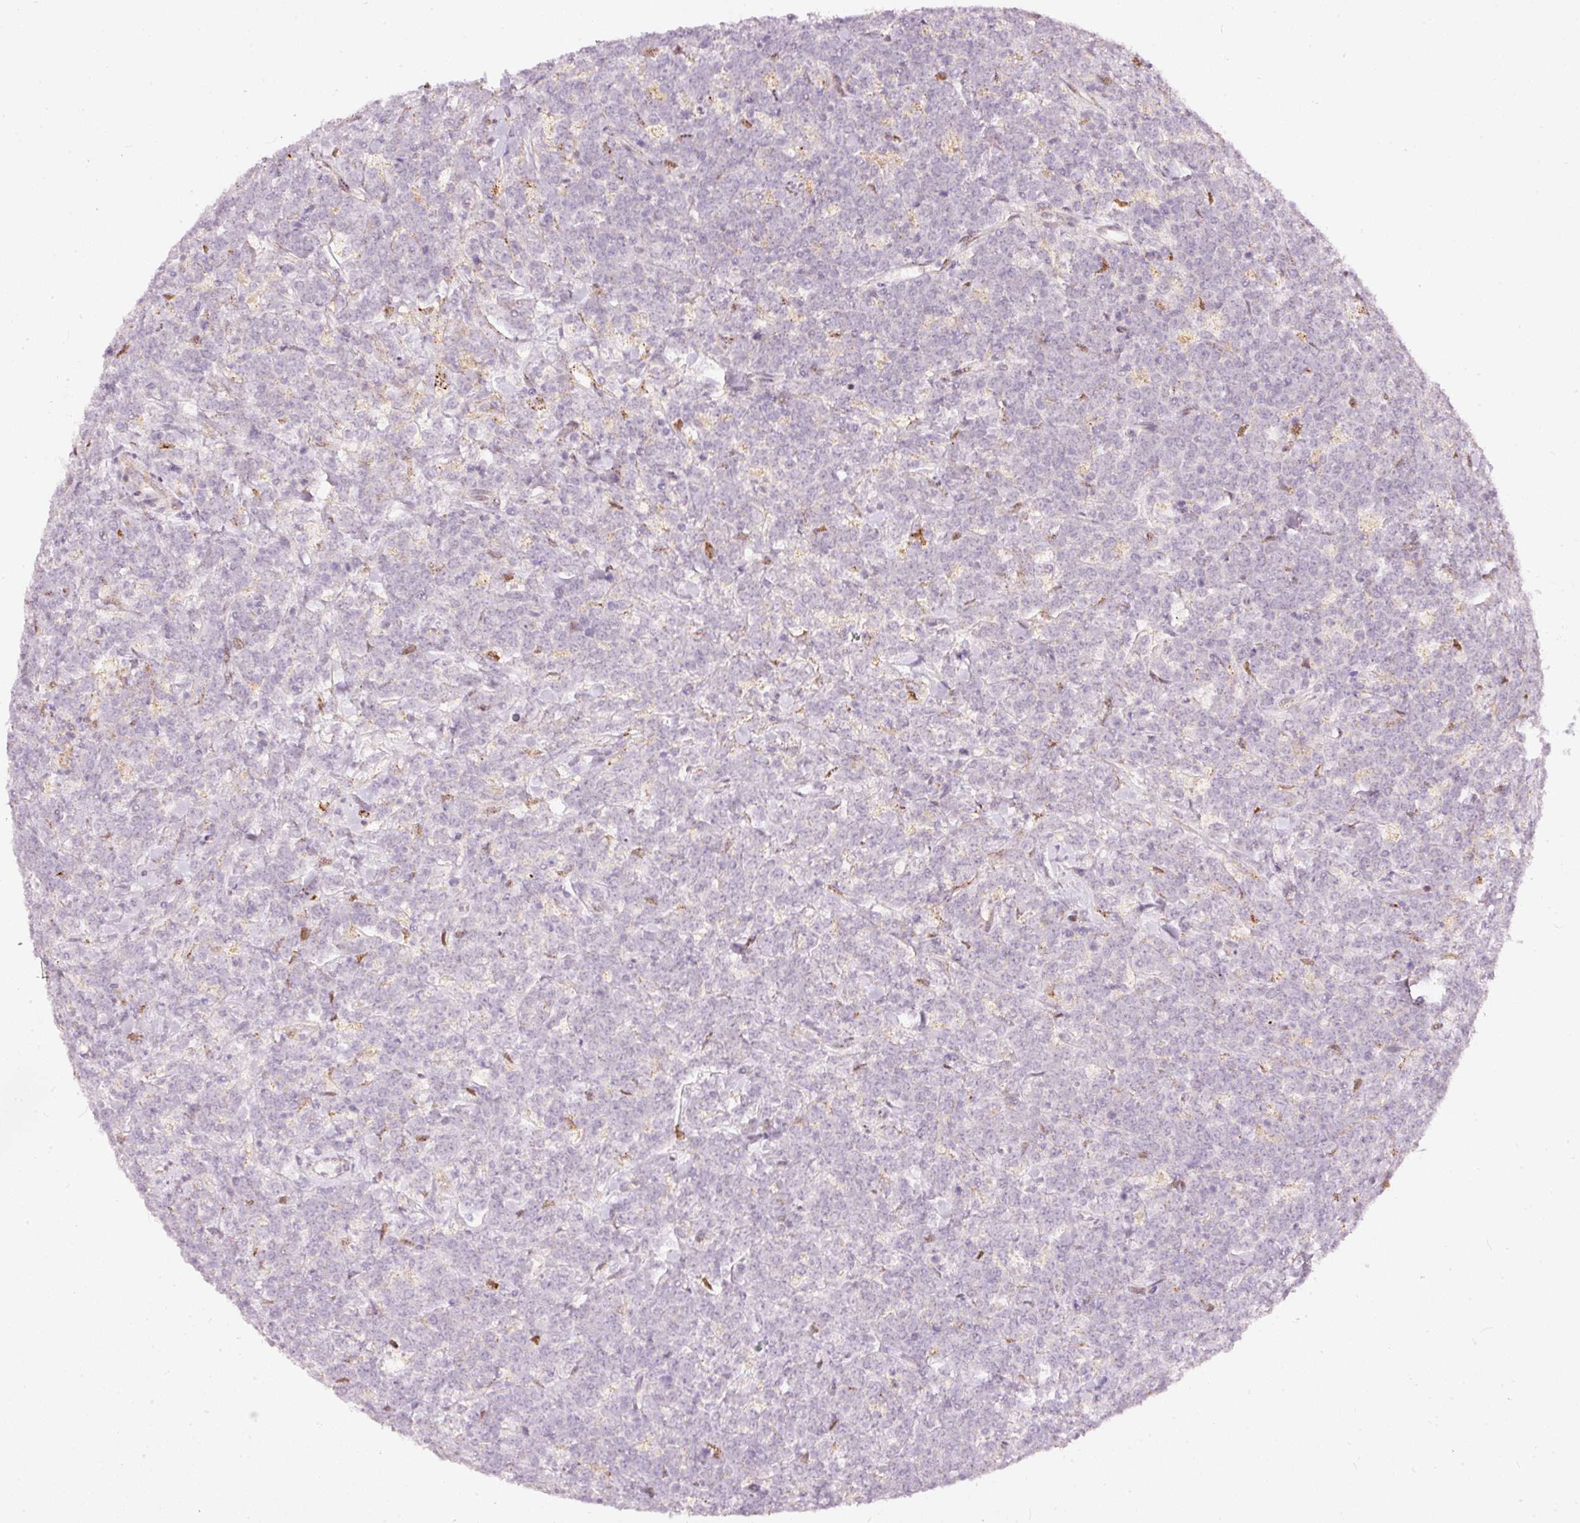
{"staining": {"intensity": "negative", "quantity": "none", "location": "none"}, "tissue": "lymphoma", "cell_type": "Tumor cells", "image_type": "cancer", "snomed": [{"axis": "morphology", "description": "Malignant lymphoma, non-Hodgkin's type, High grade"}, {"axis": "topography", "description": "Small intestine"}], "caption": "A micrograph of human lymphoma is negative for staining in tumor cells.", "gene": "RNF39", "patient": {"sex": "male", "age": 8}}